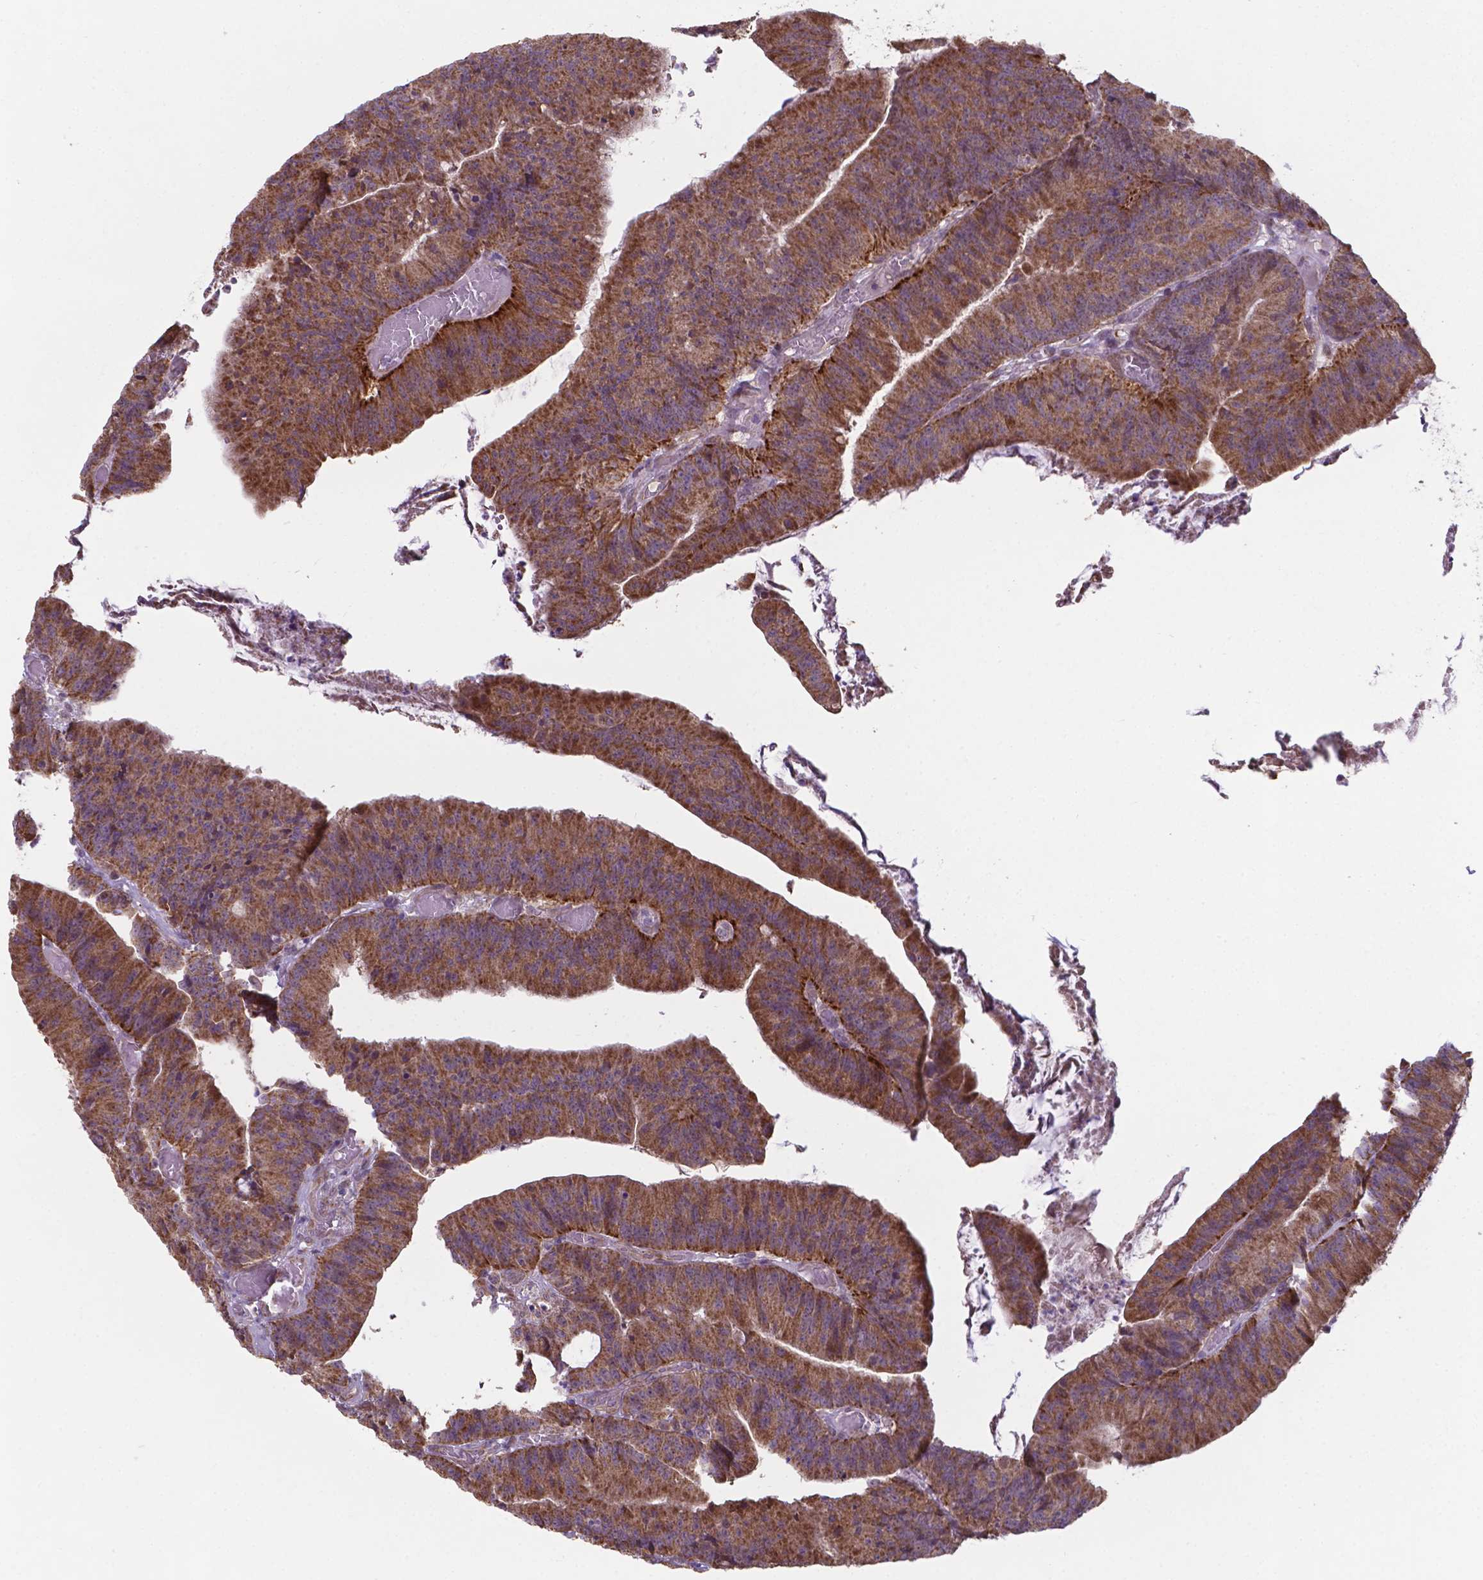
{"staining": {"intensity": "moderate", "quantity": ">75%", "location": "cytoplasmic/membranous"}, "tissue": "colorectal cancer", "cell_type": "Tumor cells", "image_type": "cancer", "snomed": [{"axis": "morphology", "description": "Adenocarcinoma, NOS"}, {"axis": "topography", "description": "Colon"}], "caption": "The histopathology image exhibits immunohistochemical staining of colorectal cancer. There is moderate cytoplasmic/membranous positivity is present in about >75% of tumor cells. The staining was performed using DAB to visualize the protein expression in brown, while the nuclei were stained in blue with hematoxylin (Magnification: 20x).", "gene": "FAM114A1", "patient": {"sex": "female", "age": 78}}